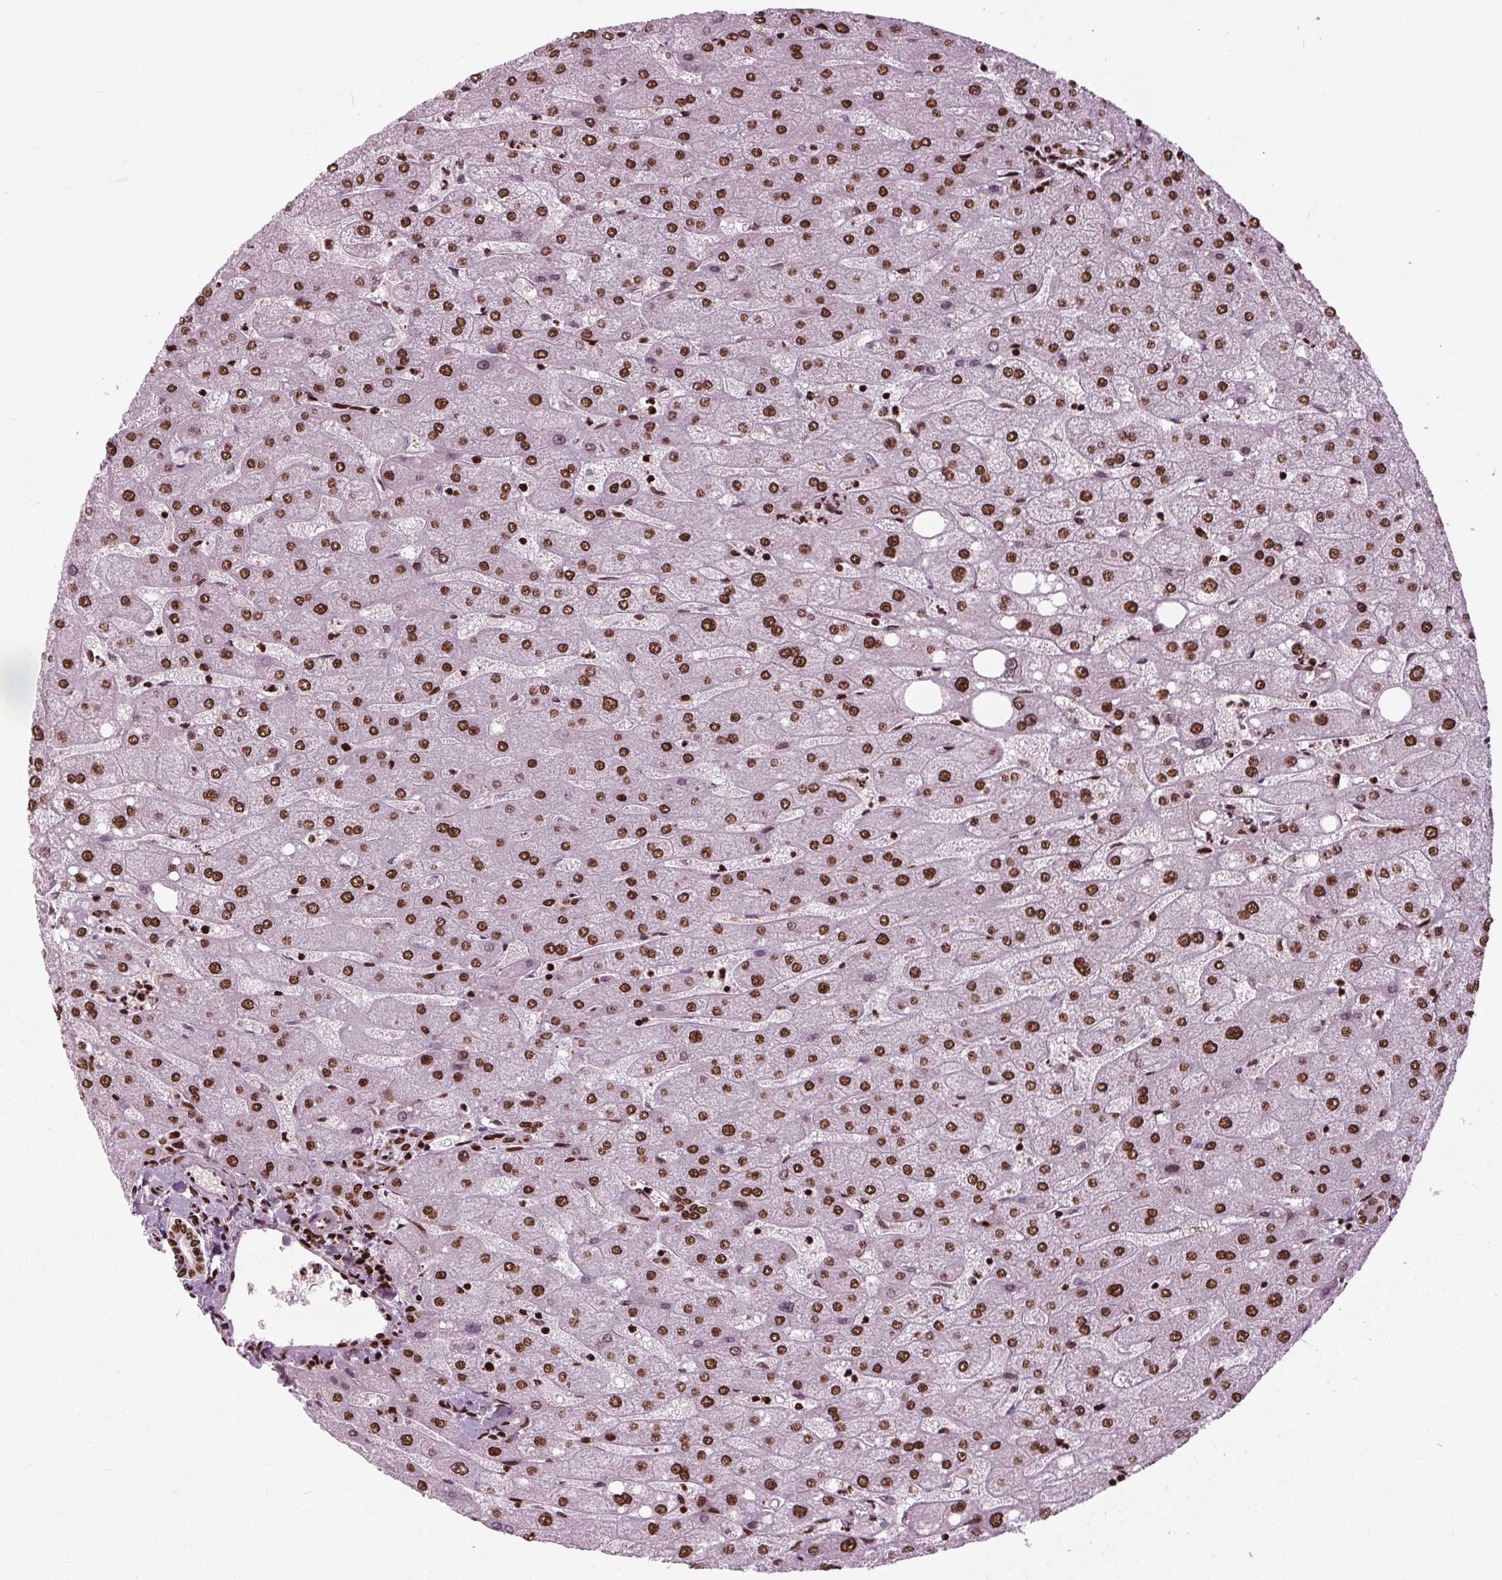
{"staining": {"intensity": "strong", "quantity": ">75%", "location": "nuclear"}, "tissue": "liver", "cell_type": "Cholangiocytes", "image_type": "normal", "snomed": [{"axis": "morphology", "description": "Normal tissue, NOS"}, {"axis": "topography", "description": "Liver"}], "caption": "Protein analysis of benign liver reveals strong nuclear expression in approximately >75% of cholangiocytes.", "gene": "BRD4", "patient": {"sex": "male", "age": 67}}